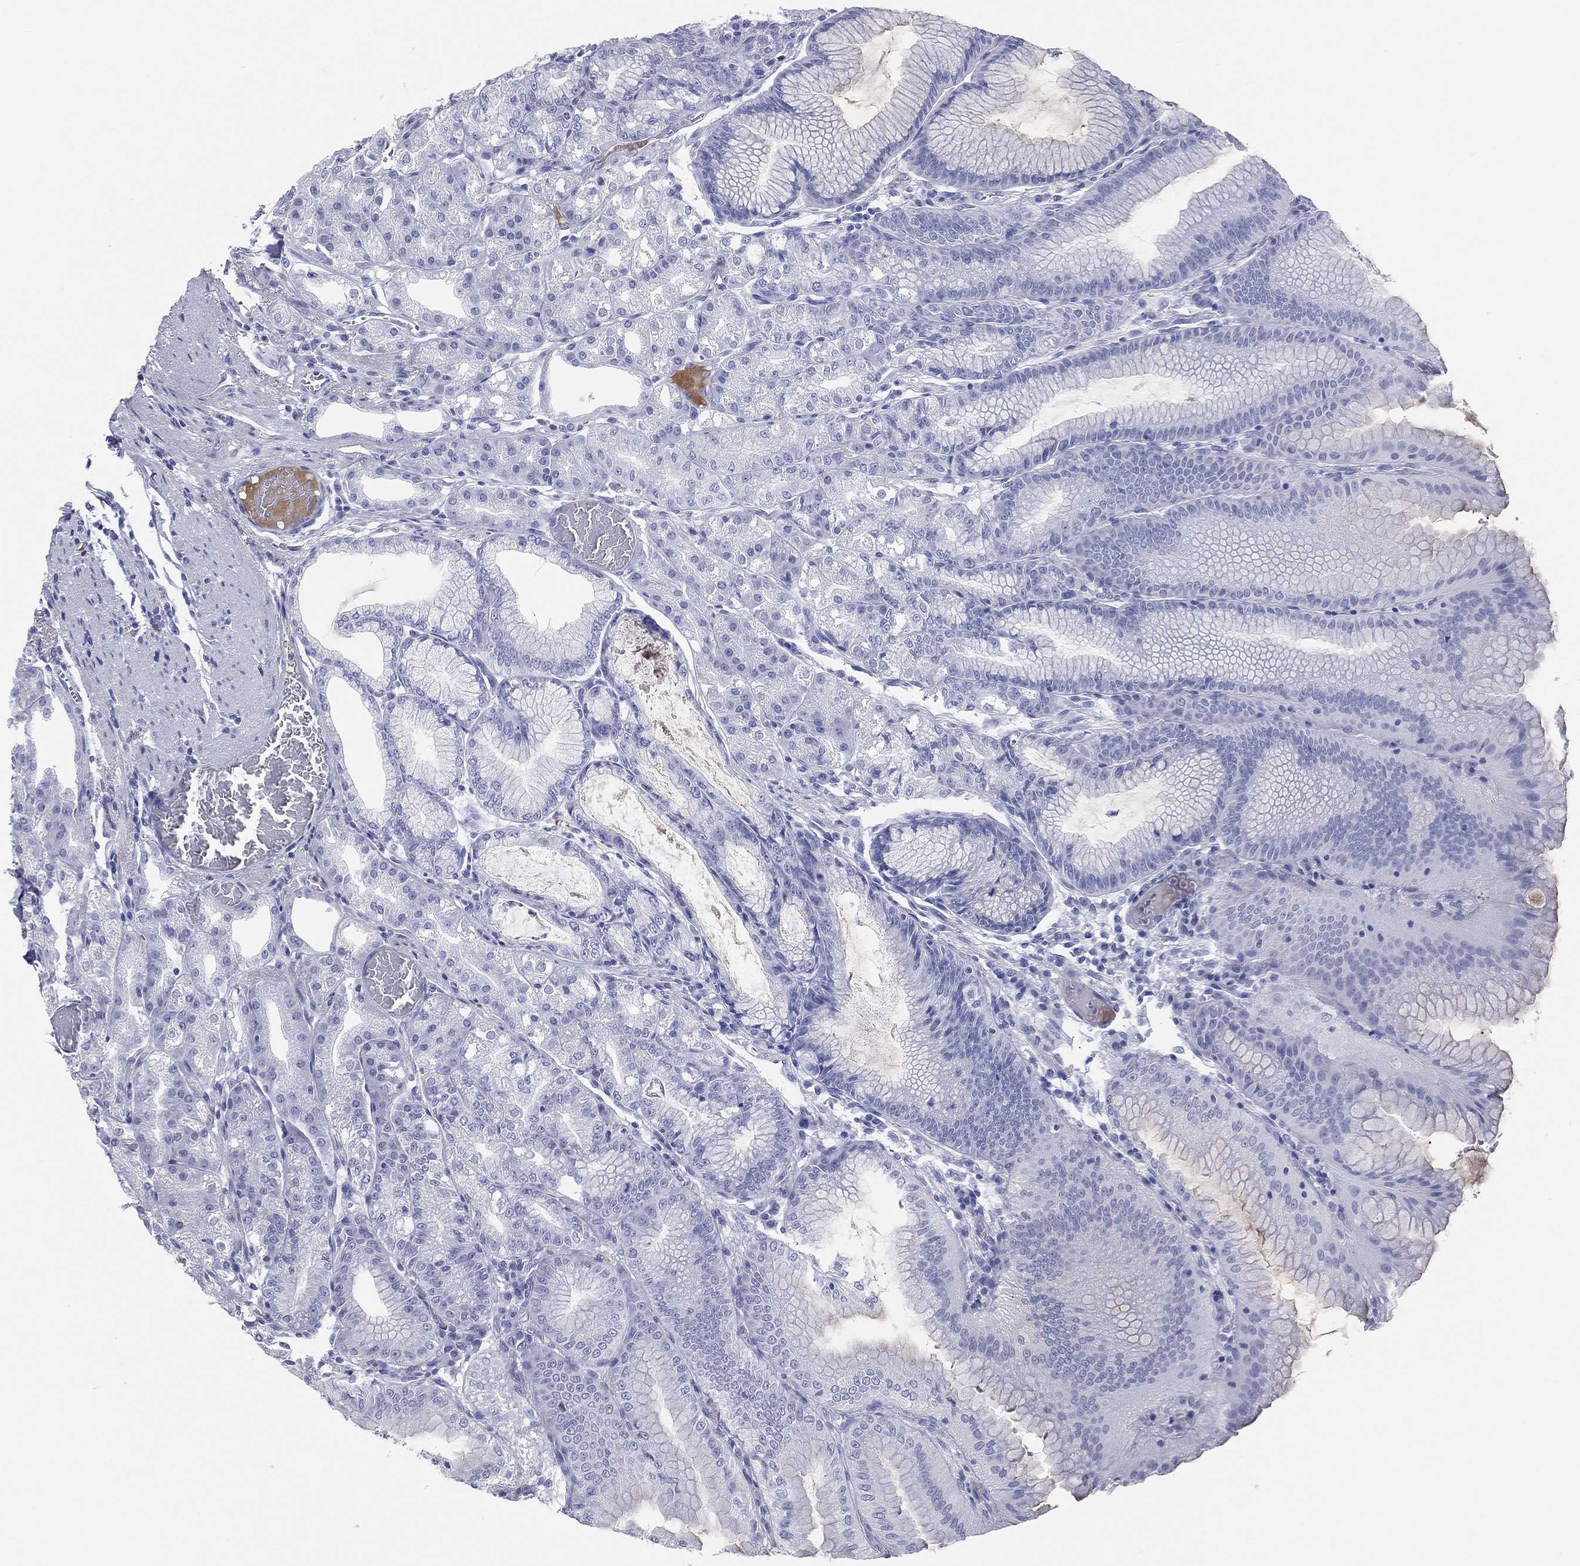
{"staining": {"intensity": "negative", "quantity": "none", "location": "none"}, "tissue": "stomach", "cell_type": "Glandular cells", "image_type": "normal", "snomed": [{"axis": "morphology", "description": "Normal tissue, NOS"}, {"axis": "topography", "description": "Stomach"}], "caption": "The histopathology image exhibits no significant positivity in glandular cells of stomach.", "gene": "HP", "patient": {"sex": "male", "age": 71}}